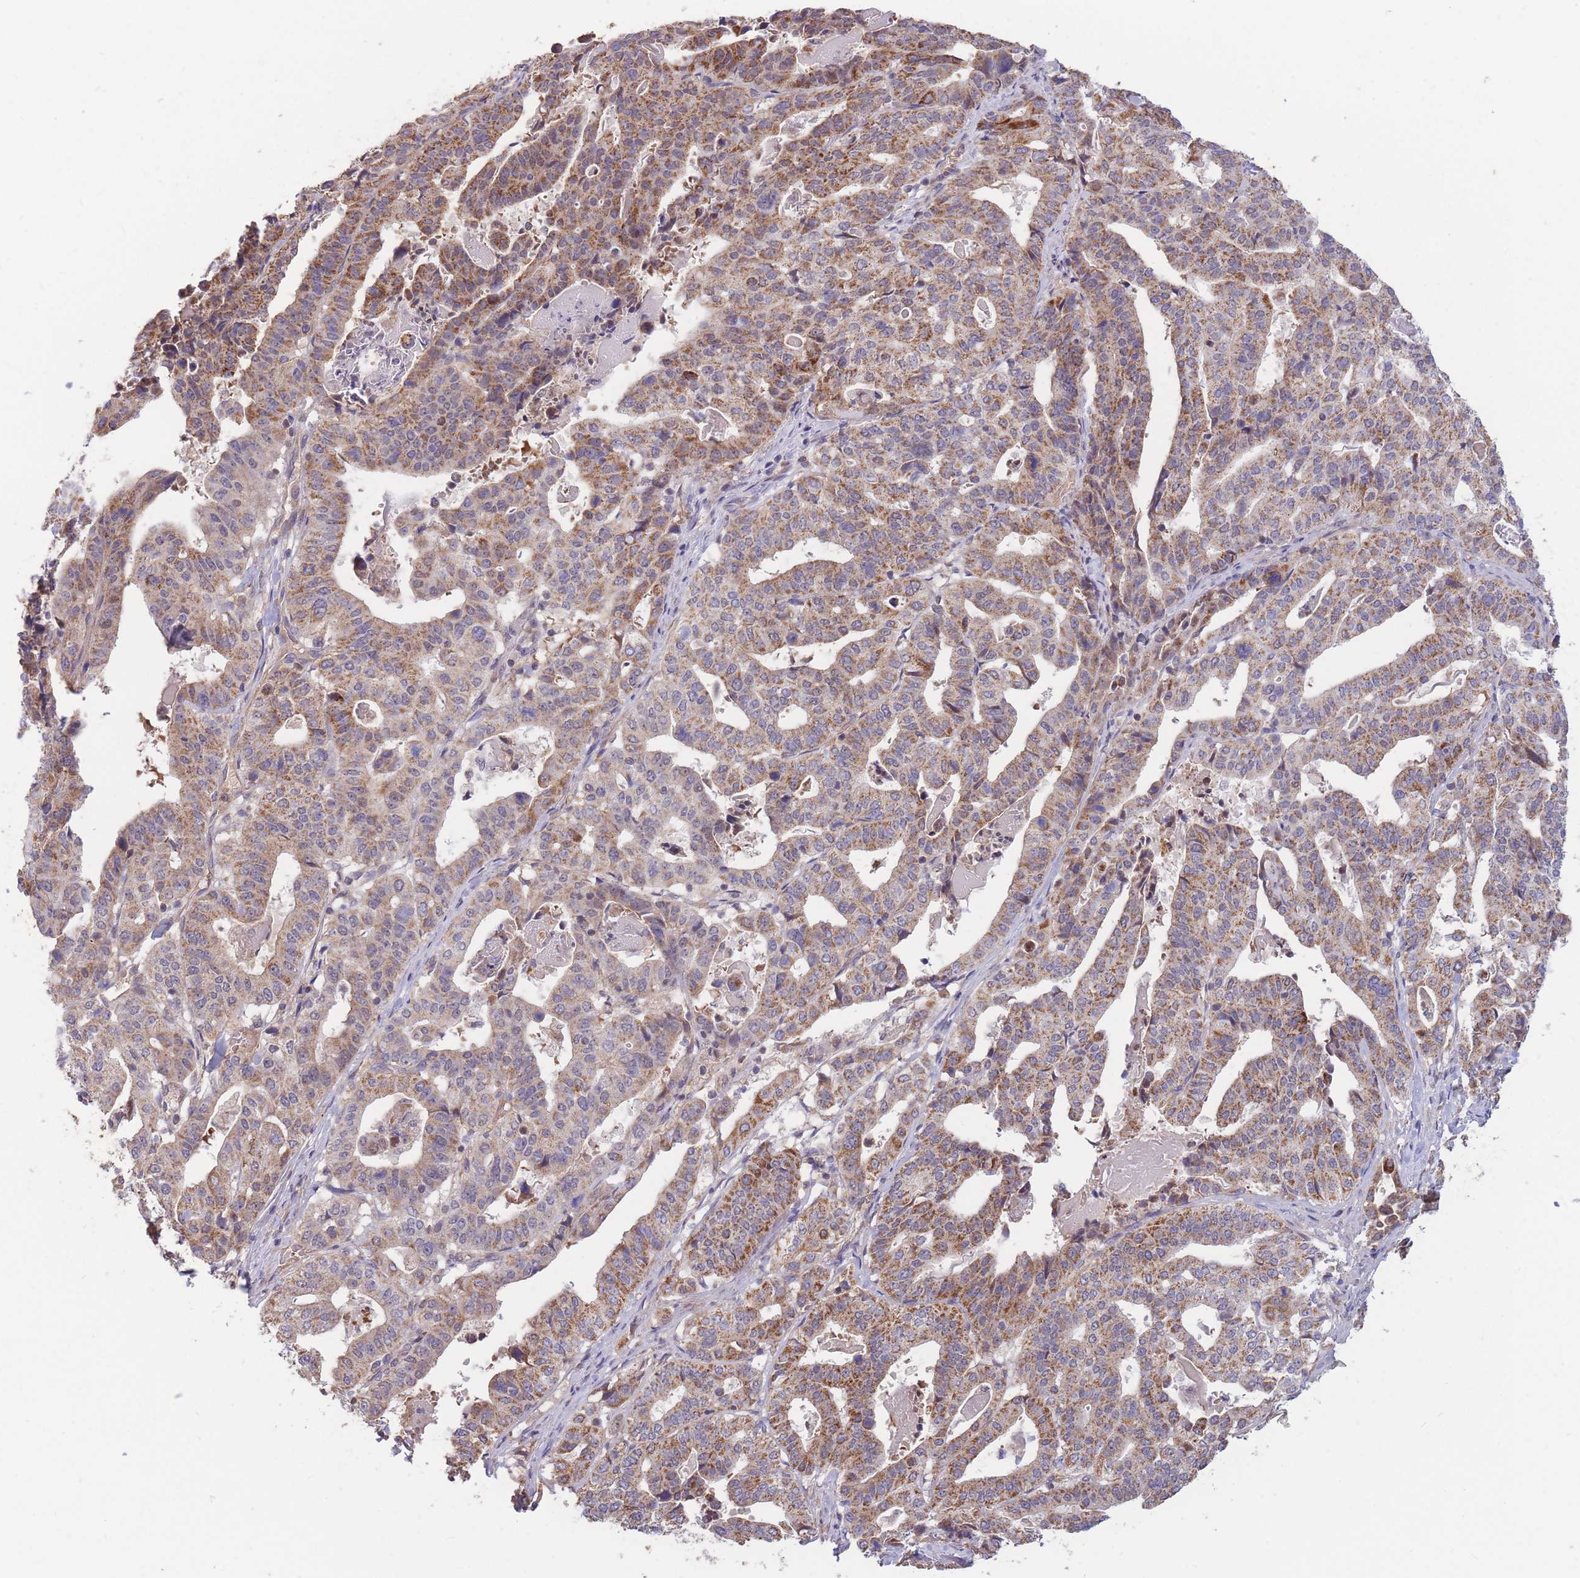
{"staining": {"intensity": "moderate", "quantity": ">75%", "location": "cytoplasmic/membranous"}, "tissue": "stomach cancer", "cell_type": "Tumor cells", "image_type": "cancer", "snomed": [{"axis": "morphology", "description": "Adenocarcinoma, NOS"}, {"axis": "topography", "description": "Stomach"}], "caption": "Immunohistochemical staining of stomach adenocarcinoma exhibits medium levels of moderate cytoplasmic/membranous positivity in about >75% of tumor cells.", "gene": "PTPMT1", "patient": {"sex": "male", "age": 48}}